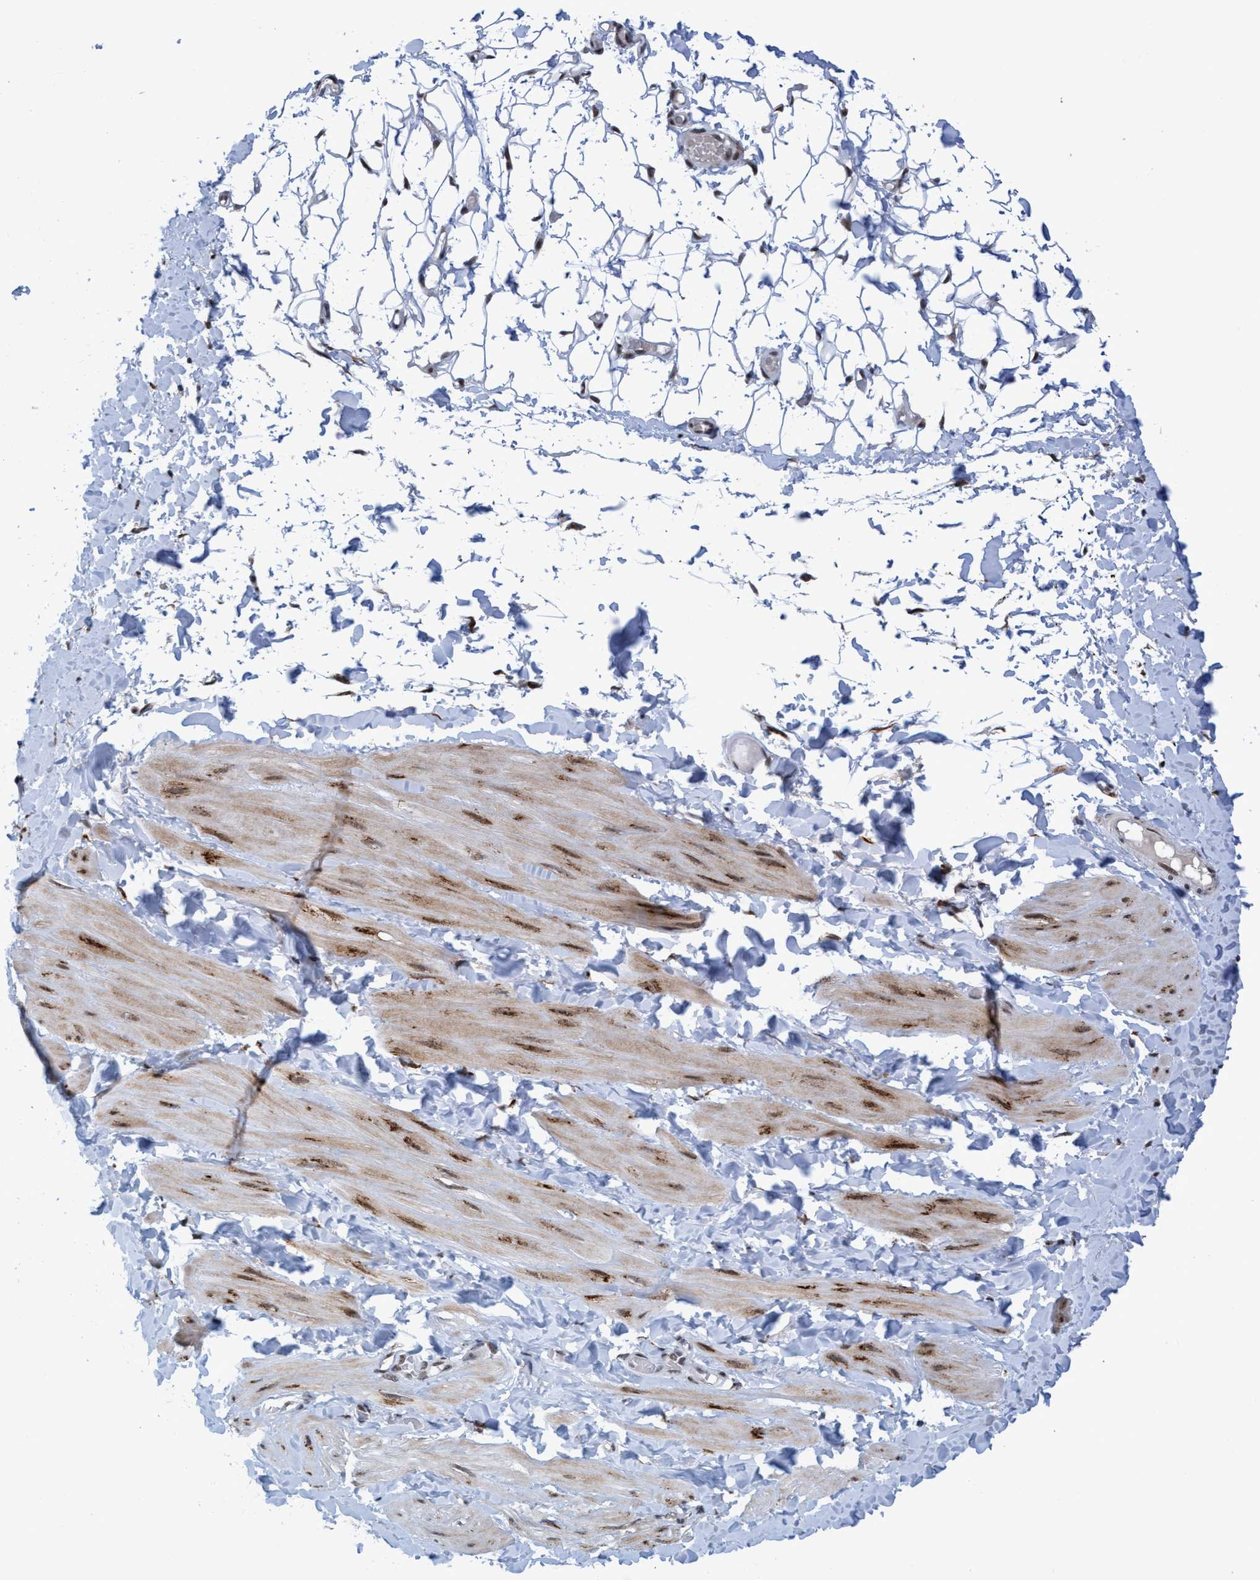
{"staining": {"intensity": "moderate", "quantity": ">75%", "location": "nuclear"}, "tissue": "adipose tissue", "cell_type": "Adipocytes", "image_type": "normal", "snomed": [{"axis": "morphology", "description": "Normal tissue, NOS"}, {"axis": "topography", "description": "Adipose tissue"}, {"axis": "topography", "description": "Vascular tissue"}, {"axis": "topography", "description": "Peripheral nerve tissue"}], "caption": "DAB immunohistochemical staining of unremarkable human adipose tissue shows moderate nuclear protein positivity in about >75% of adipocytes.", "gene": "GLT6D1", "patient": {"sex": "male", "age": 25}}